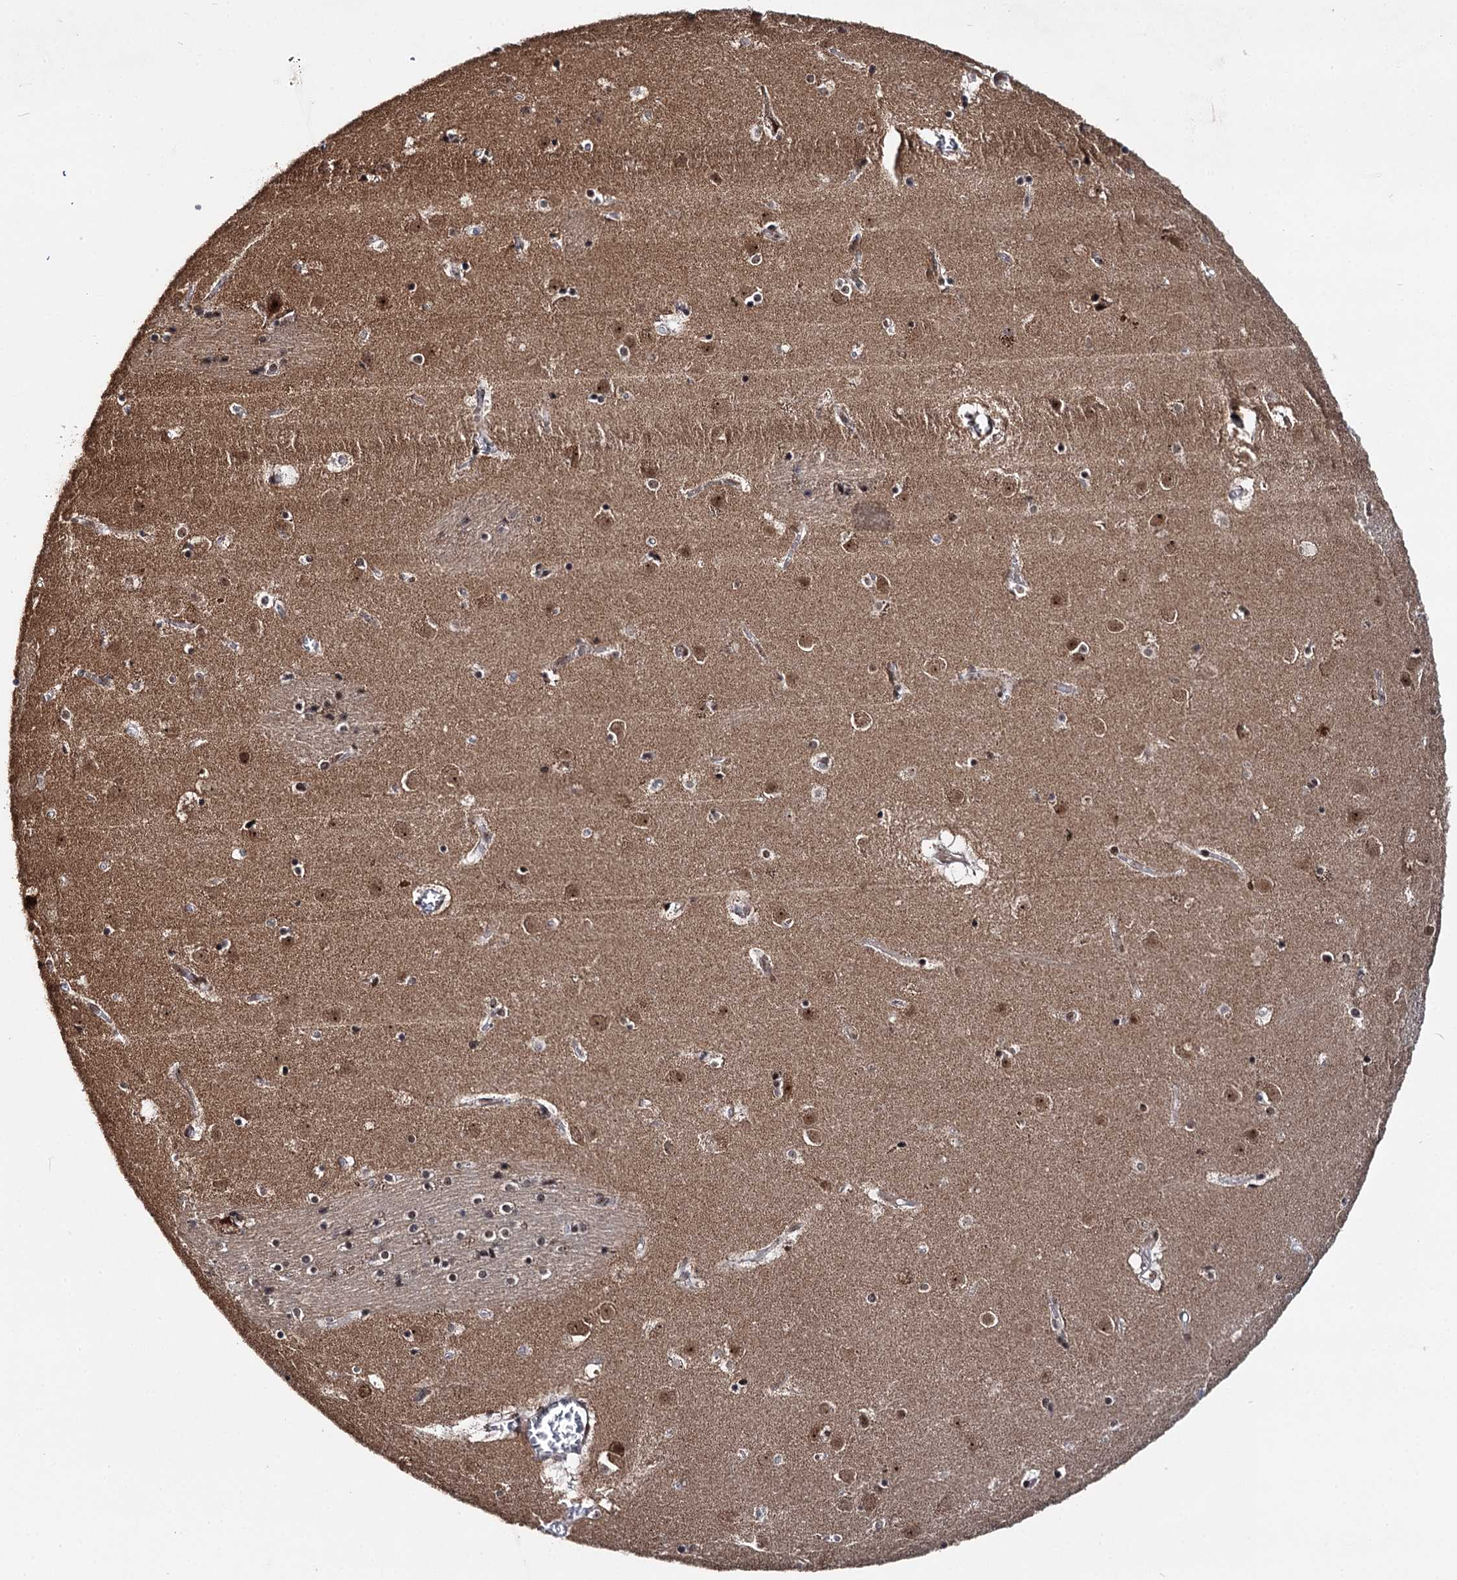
{"staining": {"intensity": "moderate", "quantity": "<25%", "location": "nuclear"}, "tissue": "caudate", "cell_type": "Glial cells", "image_type": "normal", "snomed": [{"axis": "morphology", "description": "Normal tissue, NOS"}, {"axis": "topography", "description": "Lateral ventricle wall"}], "caption": "Caudate stained with a brown dye shows moderate nuclear positive positivity in approximately <25% of glial cells.", "gene": "BUD13", "patient": {"sex": "male", "age": 70}}